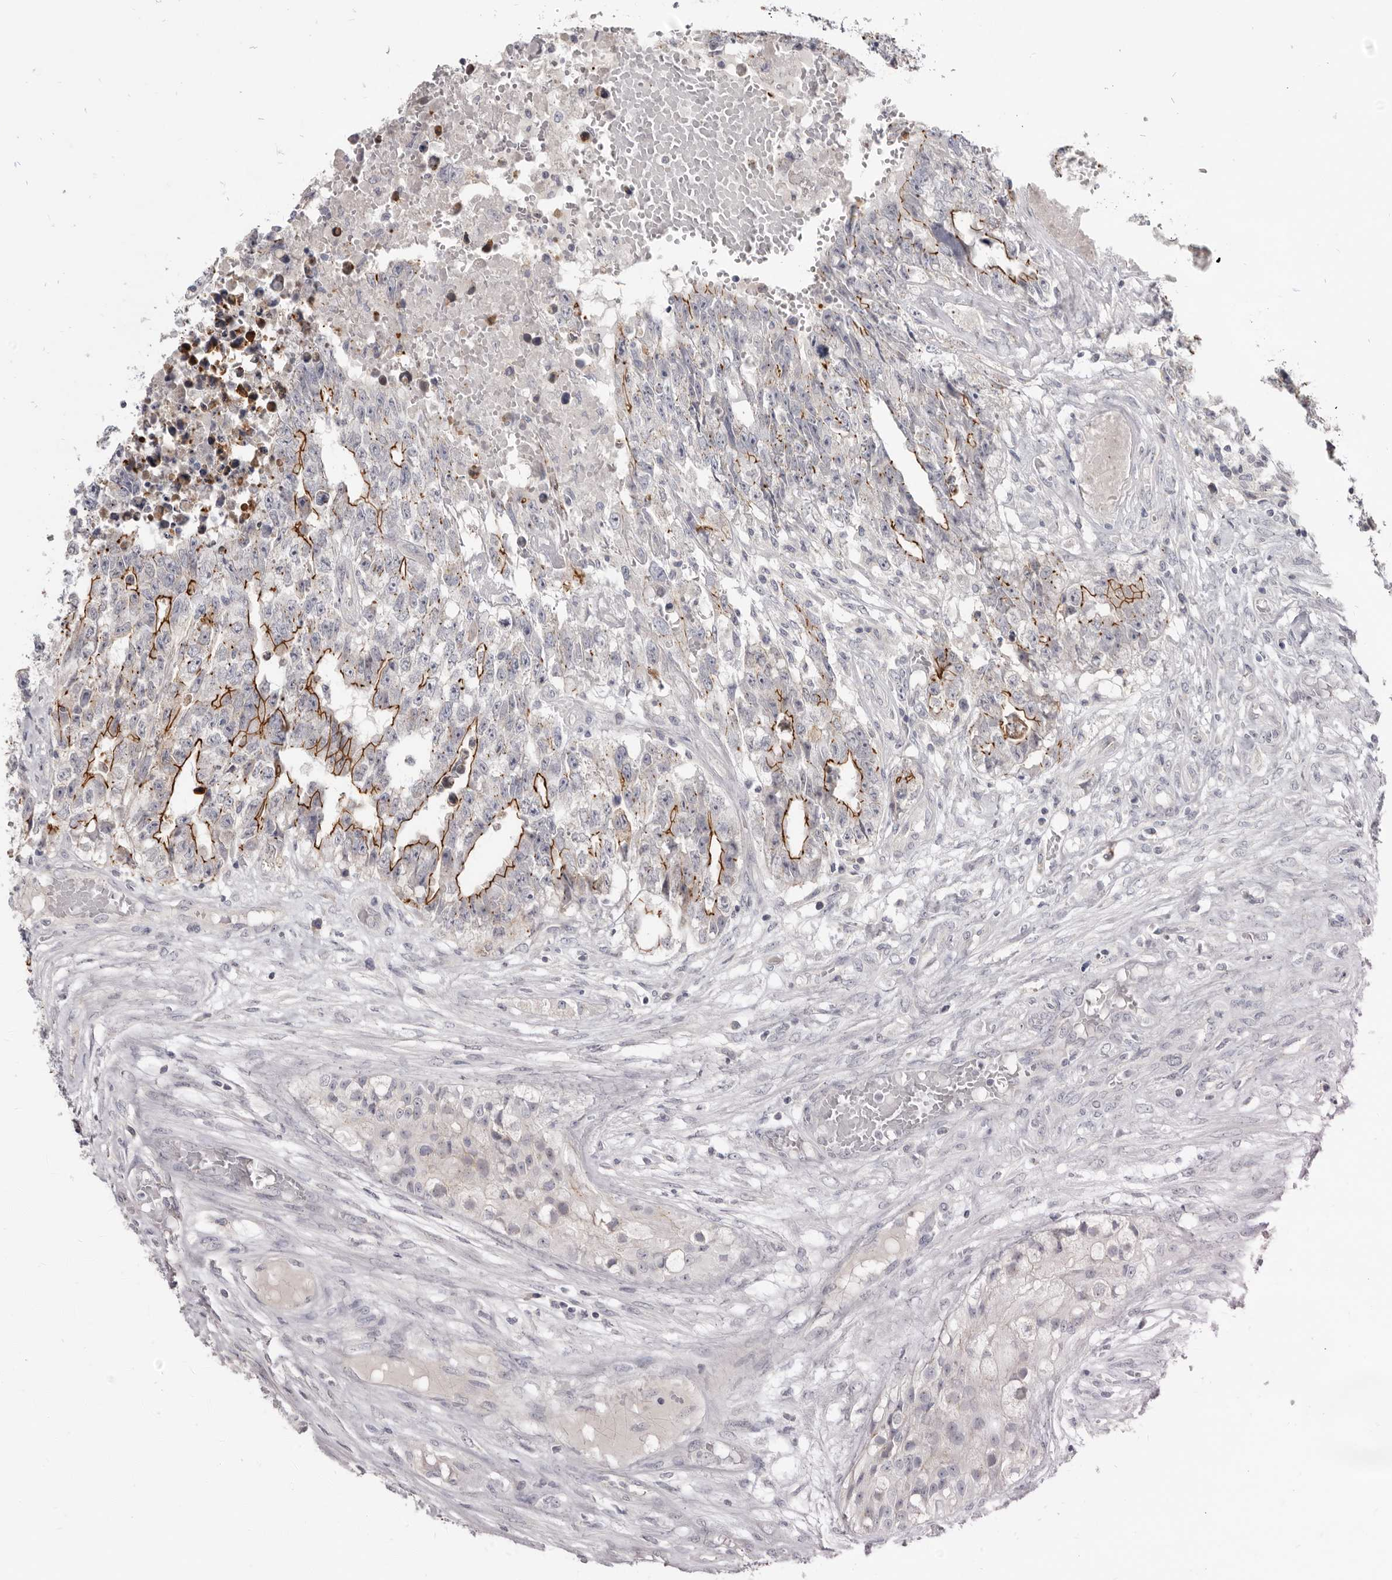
{"staining": {"intensity": "strong", "quantity": "25%-75%", "location": "cytoplasmic/membranous"}, "tissue": "testis cancer", "cell_type": "Tumor cells", "image_type": "cancer", "snomed": [{"axis": "morphology", "description": "Carcinoma, Embryonal, NOS"}, {"axis": "topography", "description": "Testis"}], "caption": "There is high levels of strong cytoplasmic/membranous positivity in tumor cells of embryonal carcinoma (testis), as demonstrated by immunohistochemical staining (brown color).", "gene": "CGN", "patient": {"sex": "male", "age": 25}}